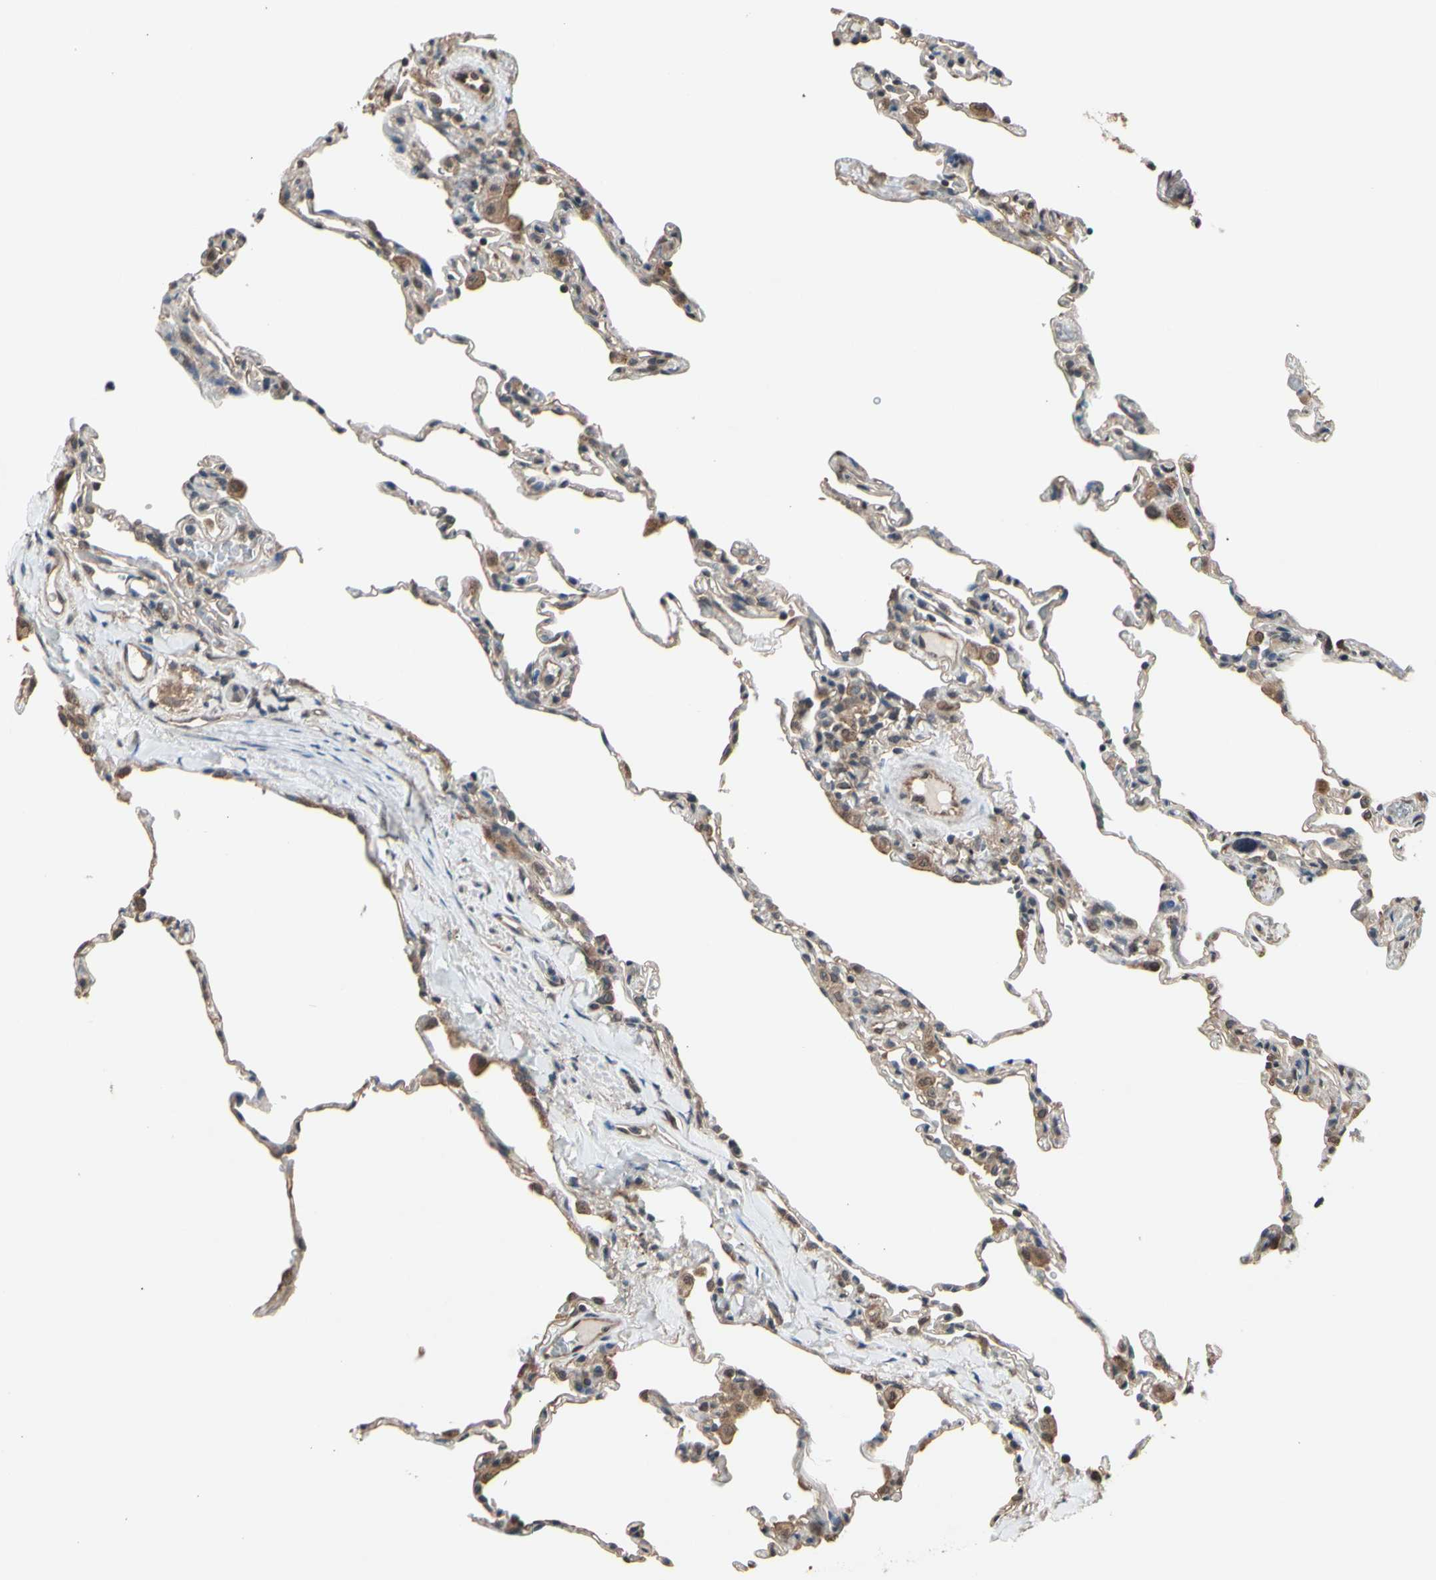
{"staining": {"intensity": "moderate", "quantity": "25%-75%", "location": "cytoplasmic/membranous"}, "tissue": "lung", "cell_type": "Alveolar cells", "image_type": "normal", "snomed": [{"axis": "morphology", "description": "Normal tissue, NOS"}, {"axis": "topography", "description": "Lung"}], "caption": "Moderate cytoplasmic/membranous positivity for a protein is seen in approximately 25%-75% of alveolar cells of unremarkable lung using immunohistochemistry.", "gene": "PNPLA7", "patient": {"sex": "male", "age": 59}}